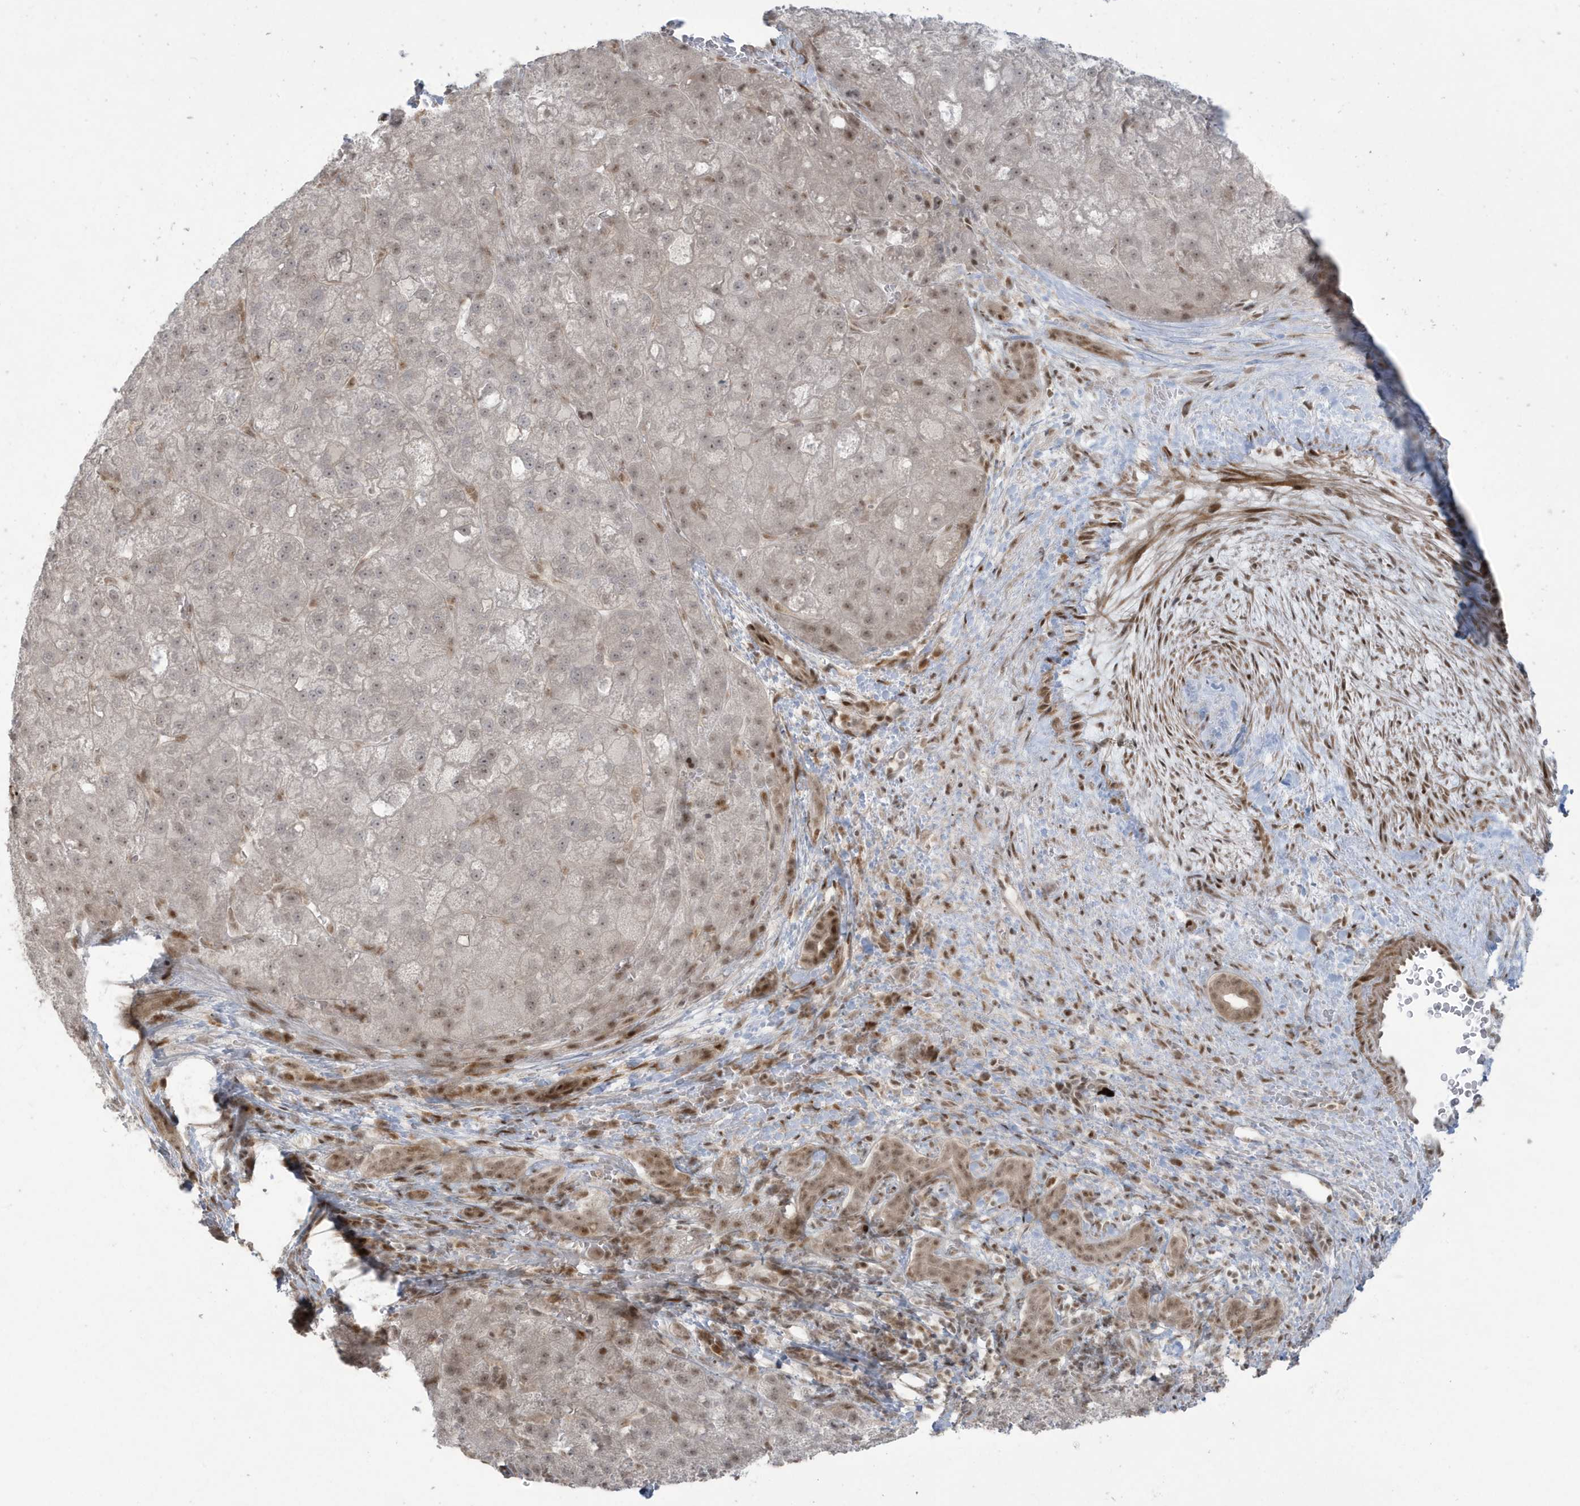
{"staining": {"intensity": "weak", "quantity": "25%-75%", "location": "nuclear"}, "tissue": "liver cancer", "cell_type": "Tumor cells", "image_type": "cancer", "snomed": [{"axis": "morphology", "description": "Carcinoma, Hepatocellular, NOS"}, {"axis": "topography", "description": "Liver"}], "caption": "Immunohistochemical staining of human hepatocellular carcinoma (liver) shows low levels of weak nuclear positivity in approximately 25%-75% of tumor cells.", "gene": "C1orf52", "patient": {"sex": "male", "age": 57}}